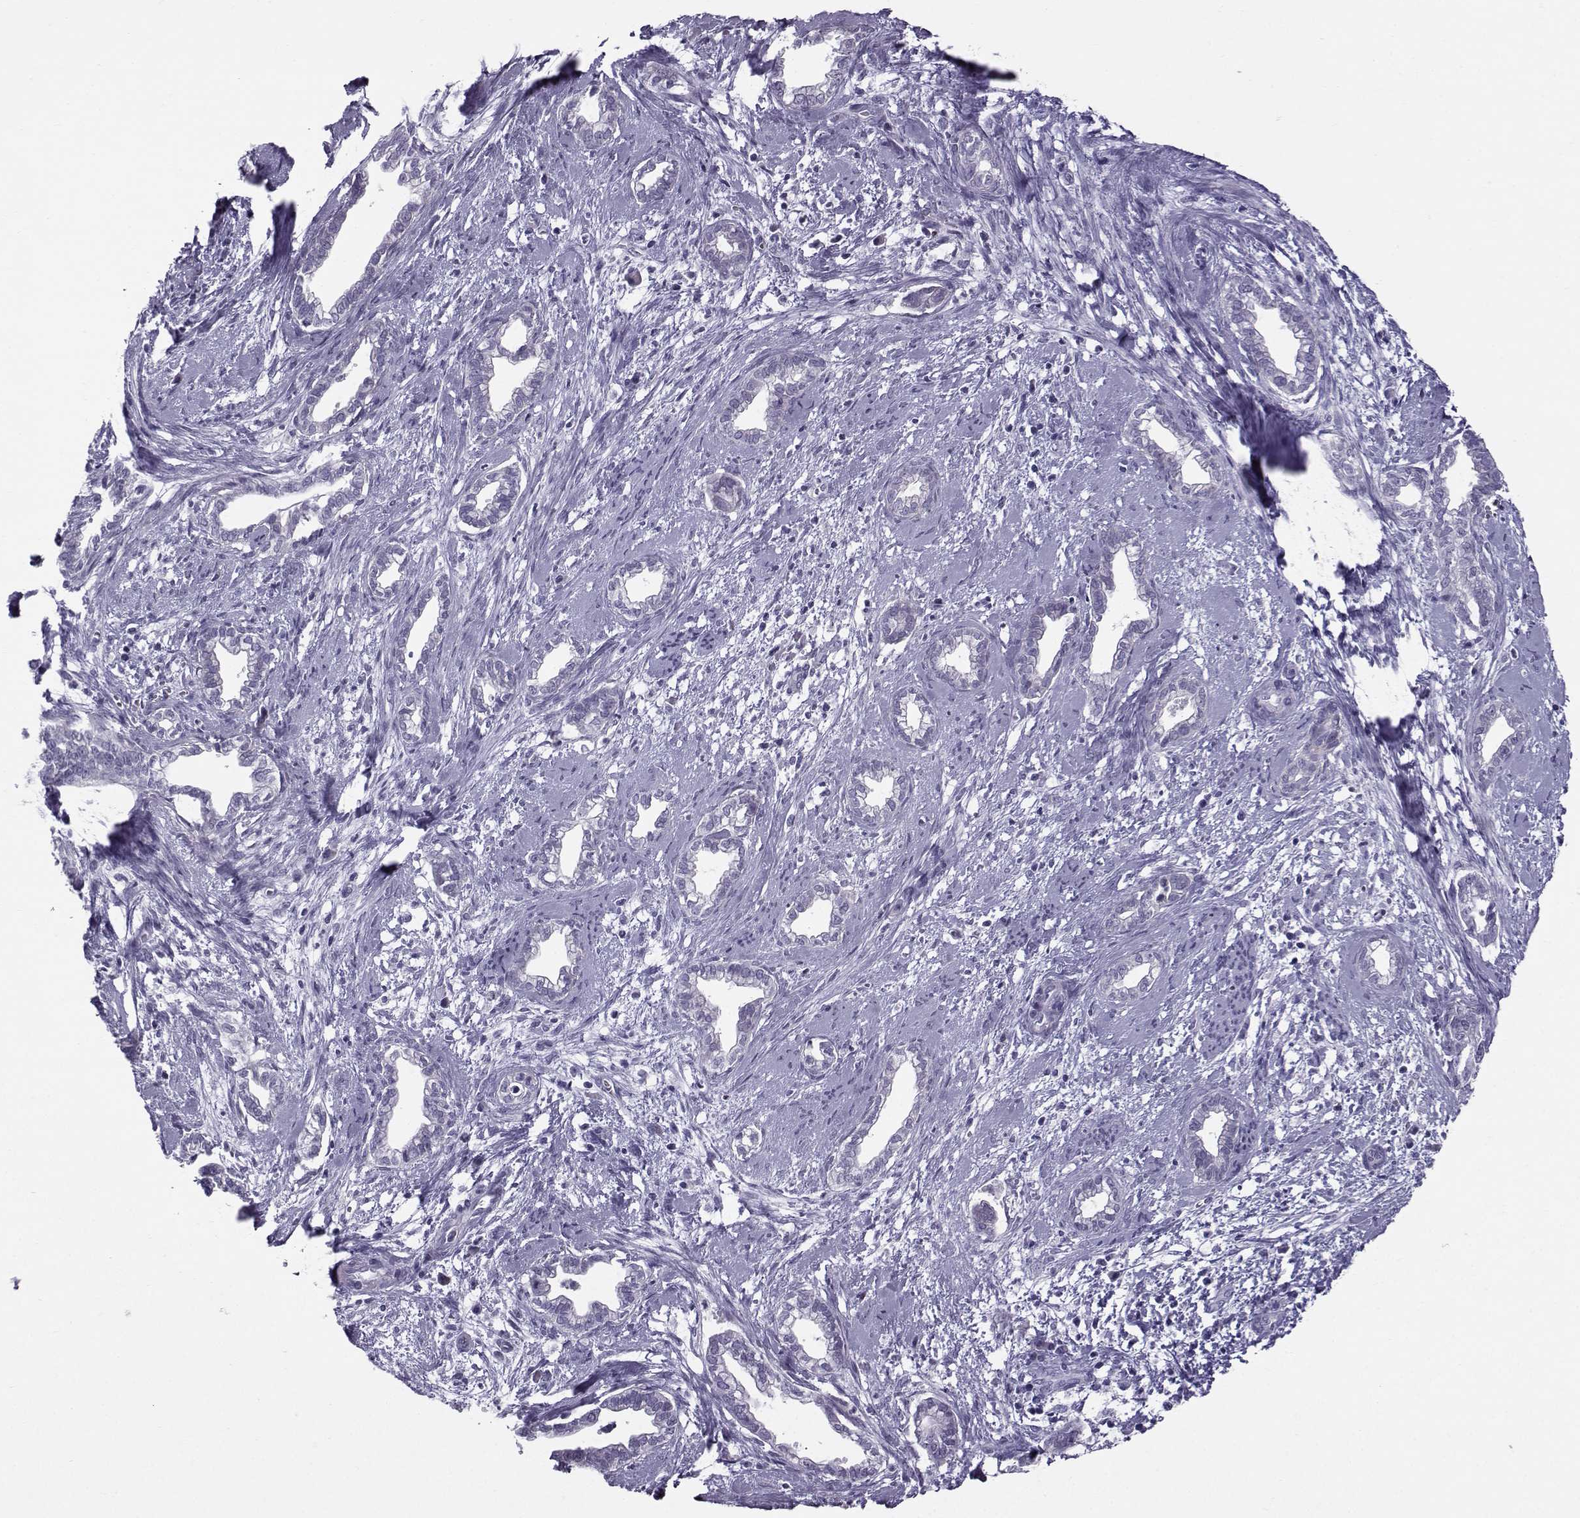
{"staining": {"intensity": "negative", "quantity": "none", "location": "none"}, "tissue": "cervical cancer", "cell_type": "Tumor cells", "image_type": "cancer", "snomed": [{"axis": "morphology", "description": "Adenocarcinoma, NOS"}, {"axis": "topography", "description": "Cervix"}], "caption": "Cervical cancer (adenocarcinoma) was stained to show a protein in brown. There is no significant positivity in tumor cells.", "gene": "DMRT3", "patient": {"sex": "female", "age": 62}}